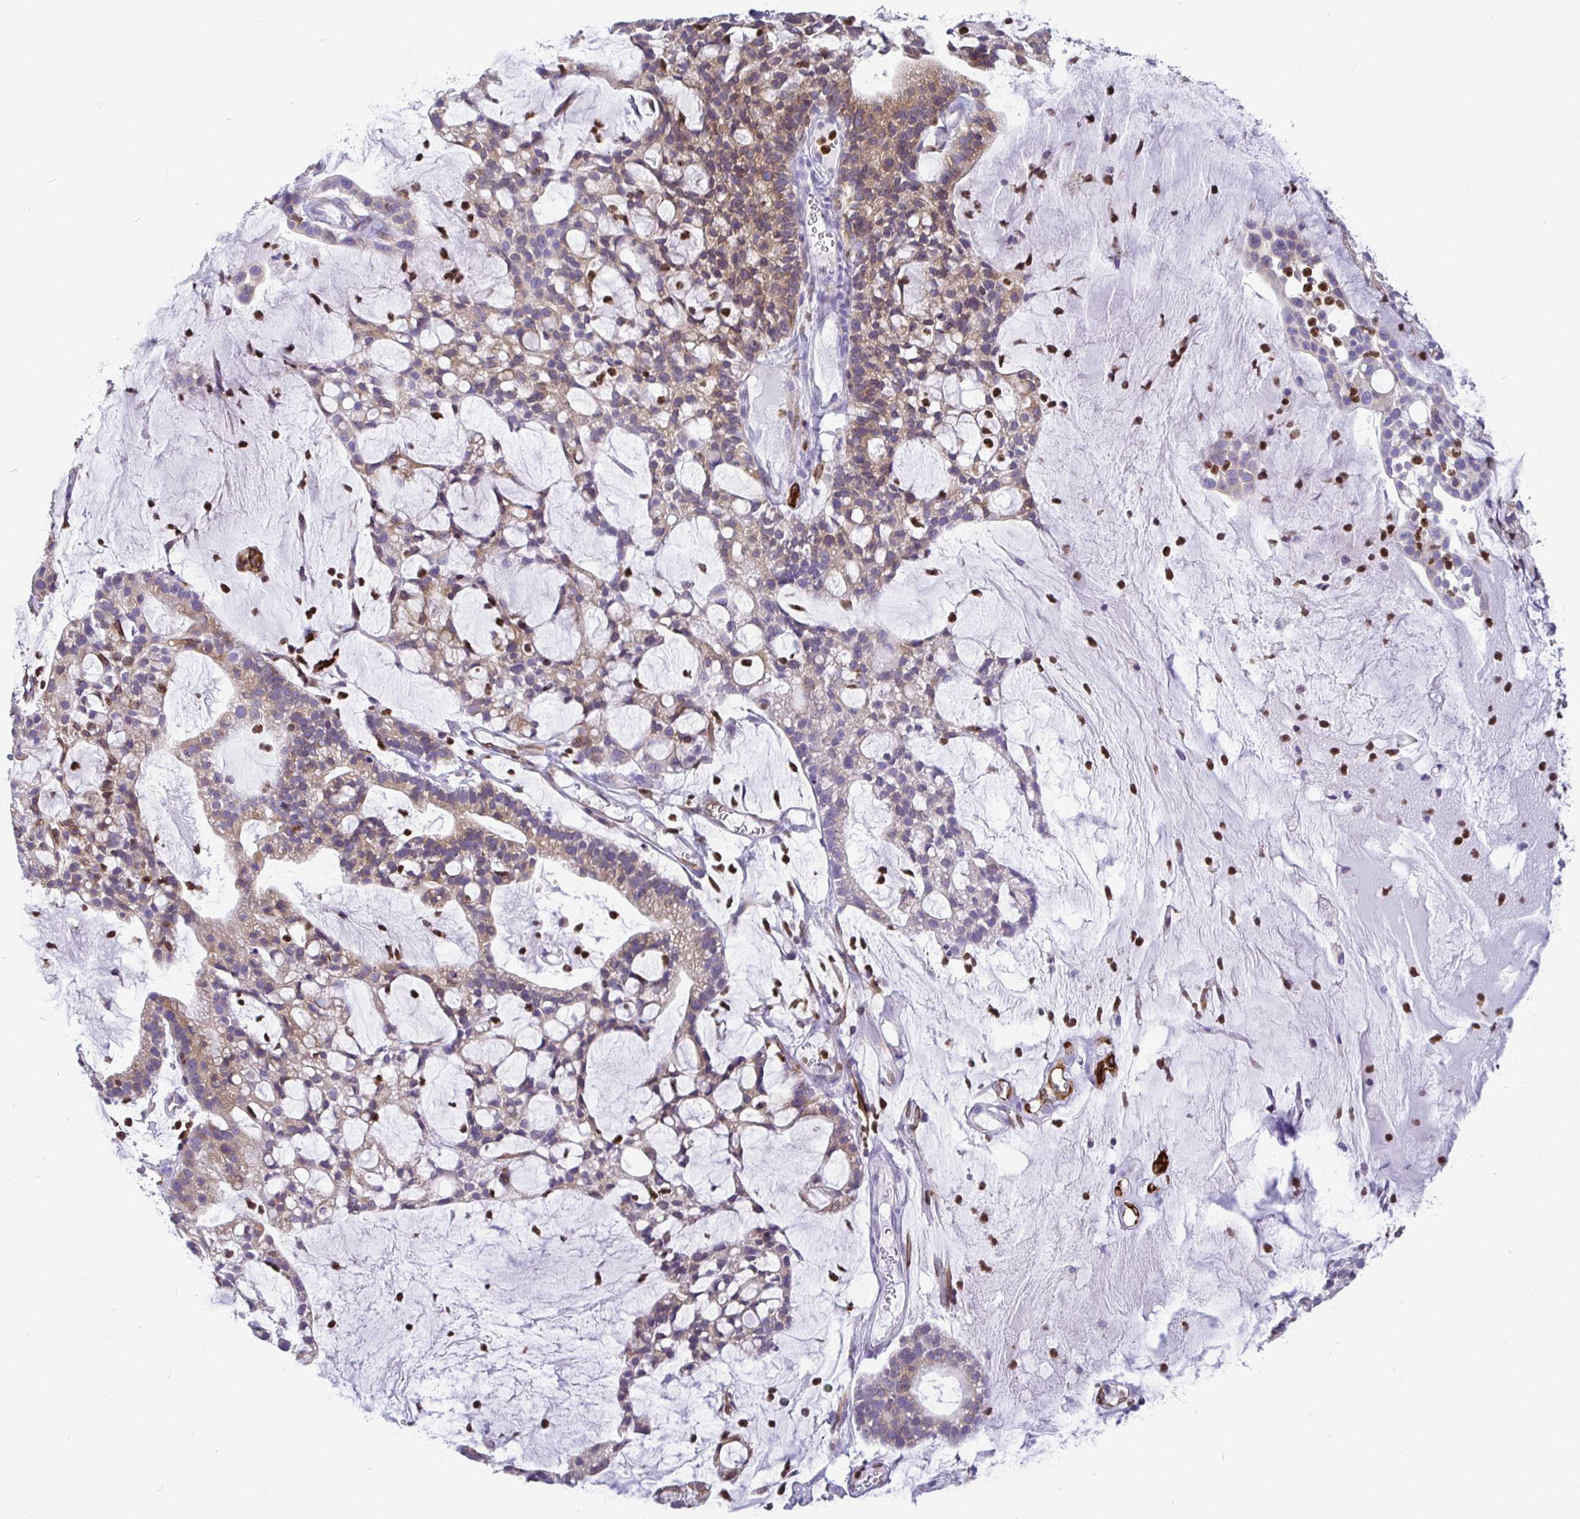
{"staining": {"intensity": "strong", "quantity": "<25%", "location": "cytoplasmic/membranous"}, "tissue": "cervical cancer", "cell_type": "Tumor cells", "image_type": "cancer", "snomed": [{"axis": "morphology", "description": "Adenocarcinoma, NOS"}, {"axis": "topography", "description": "Cervix"}], "caption": "A histopathology image of cervical cancer stained for a protein displays strong cytoplasmic/membranous brown staining in tumor cells.", "gene": "TP53I11", "patient": {"sex": "female", "age": 41}}